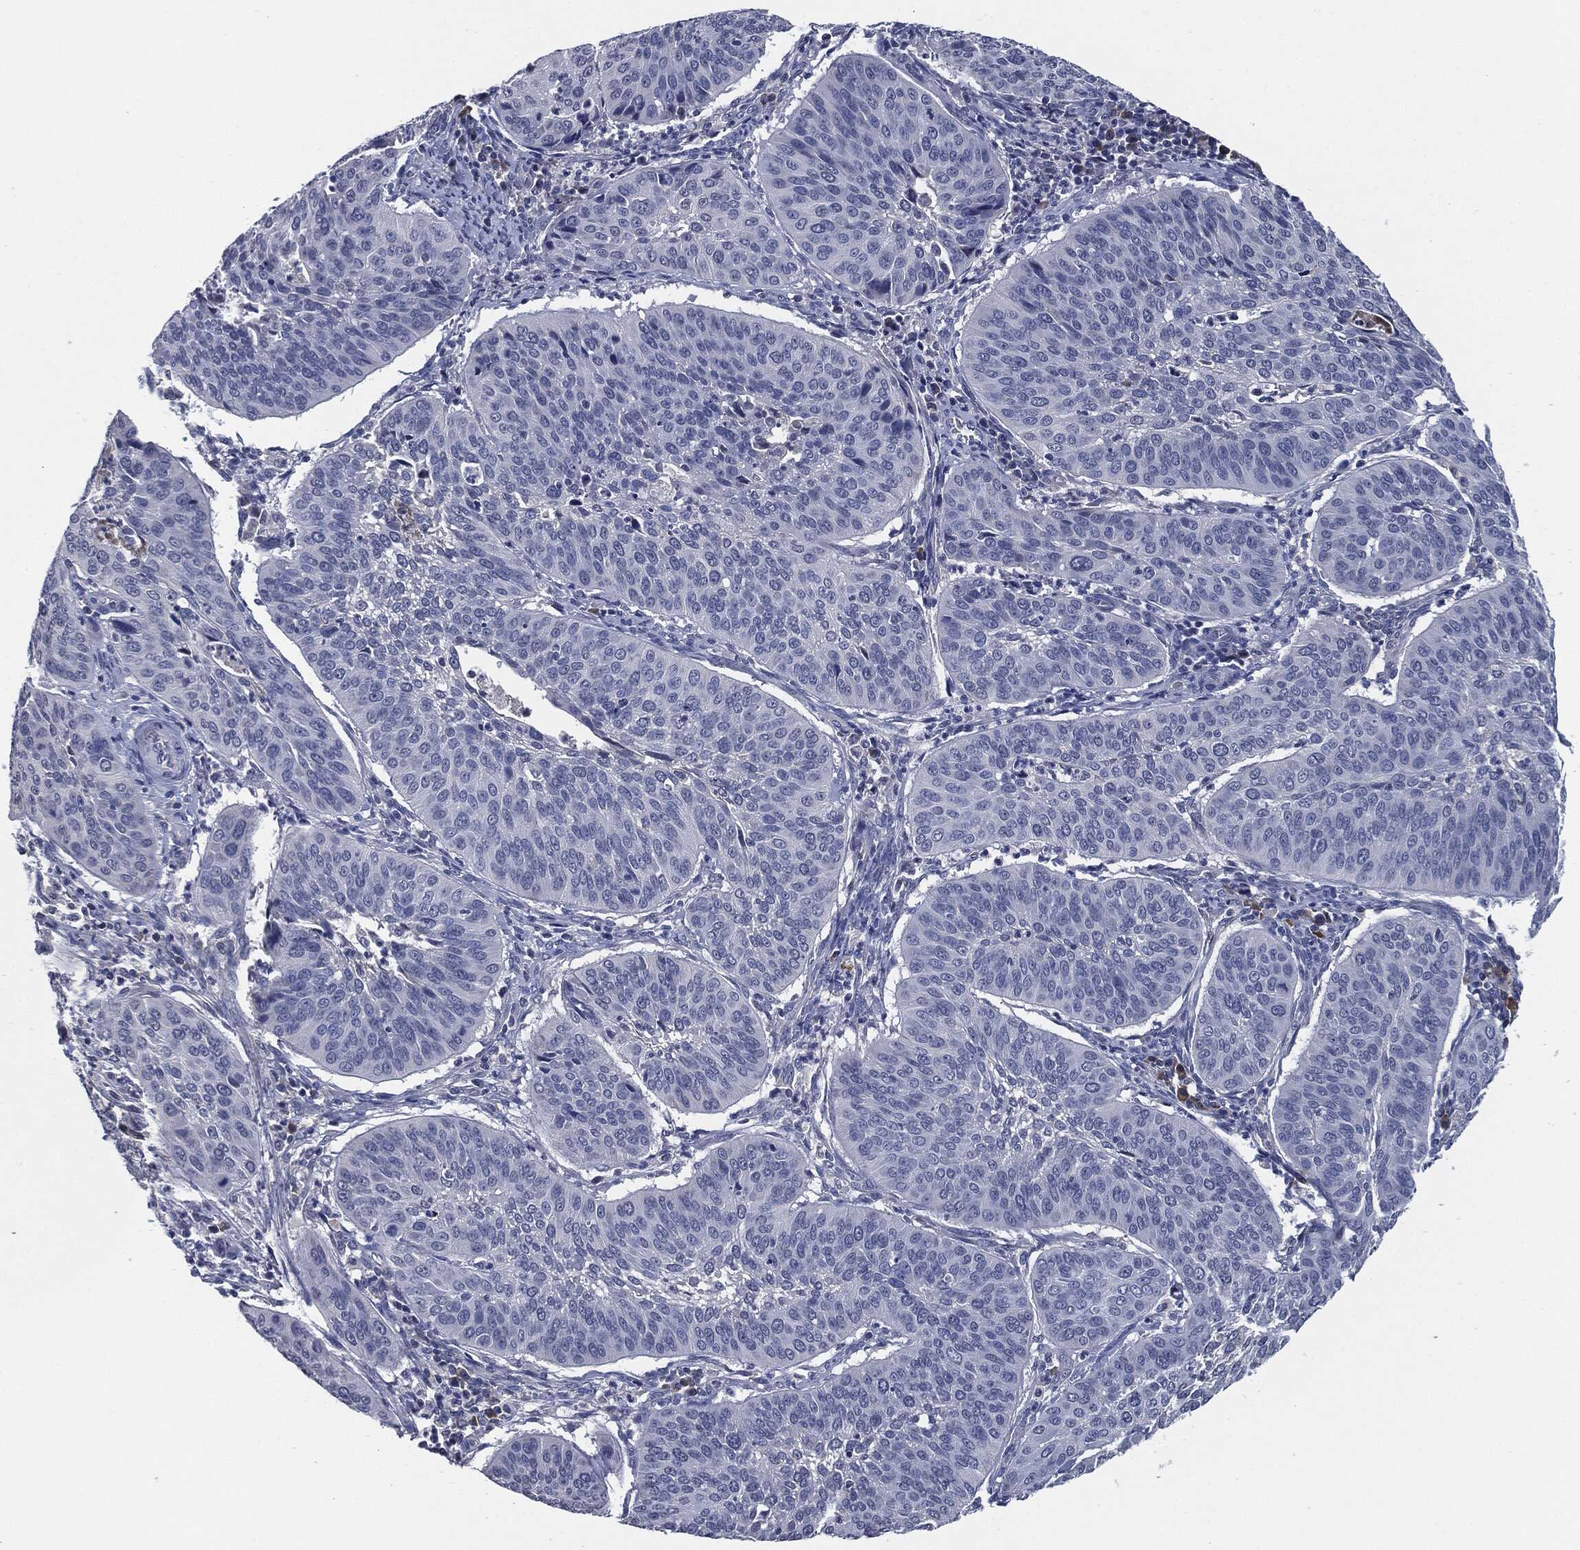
{"staining": {"intensity": "negative", "quantity": "none", "location": "none"}, "tissue": "cervical cancer", "cell_type": "Tumor cells", "image_type": "cancer", "snomed": [{"axis": "morphology", "description": "Normal tissue, NOS"}, {"axis": "morphology", "description": "Squamous cell carcinoma, NOS"}, {"axis": "topography", "description": "Cervix"}], "caption": "Photomicrograph shows no protein positivity in tumor cells of squamous cell carcinoma (cervical) tissue.", "gene": "IL2RG", "patient": {"sex": "female", "age": 39}}